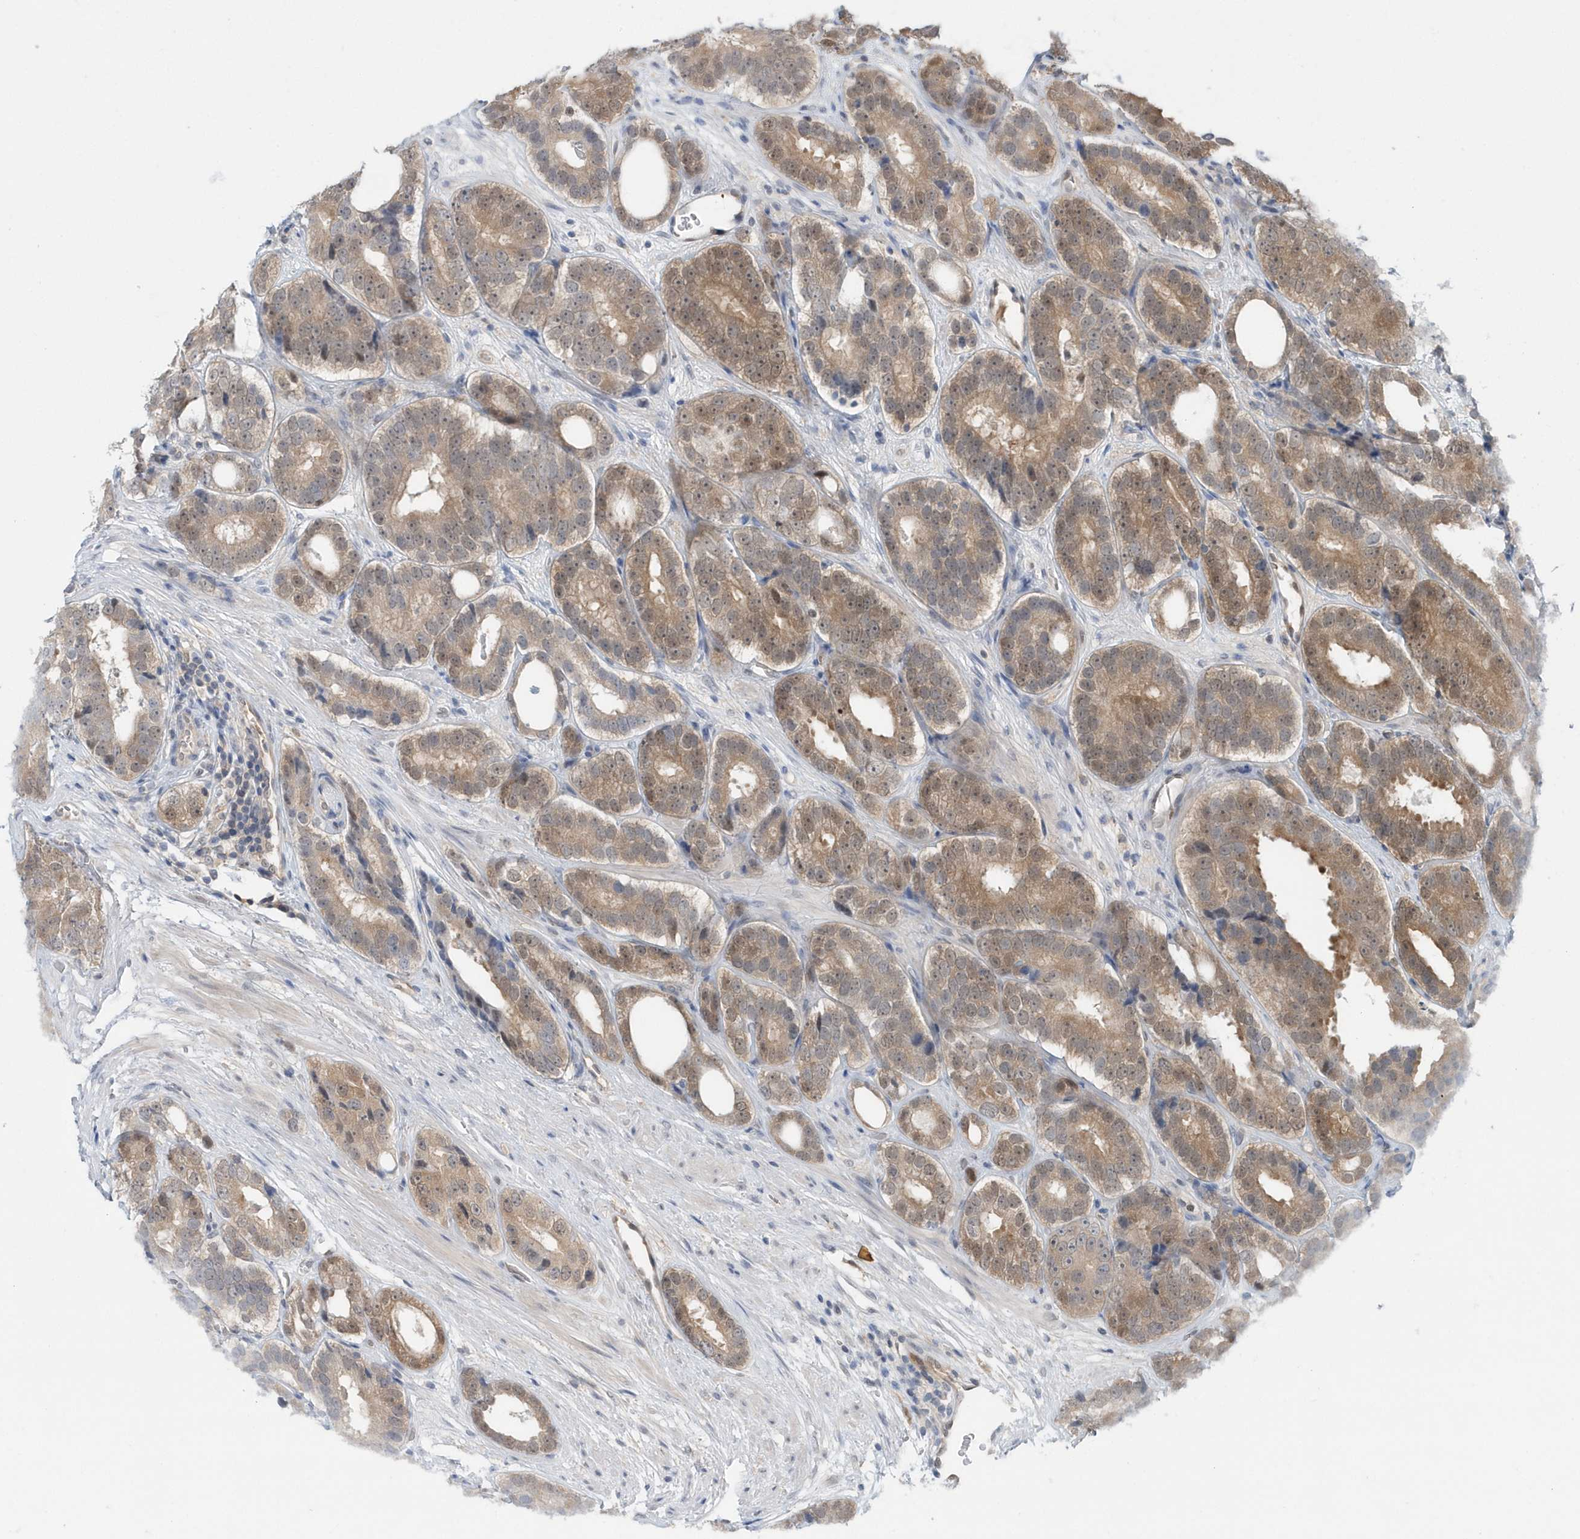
{"staining": {"intensity": "moderate", "quantity": "25%-75%", "location": "cytoplasmic/membranous,nuclear"}, "tissue": "prostate cancer", "cell_type": "Tumor cells", "image_type": "cancer", "snomed": [{"axis": "morphology", "description": "Adenocarcinoma, High grade"}, {"axis": "topography", "description": "Prostate"}], "caption": "Tumor cells display medium levels of moderate cytoplasmic/membranous and nuclear expression in approximately 25%-75% of cells in prostate cancer.", "gene": "RNF7", "patient": {"sex": "male", "age": 56}}